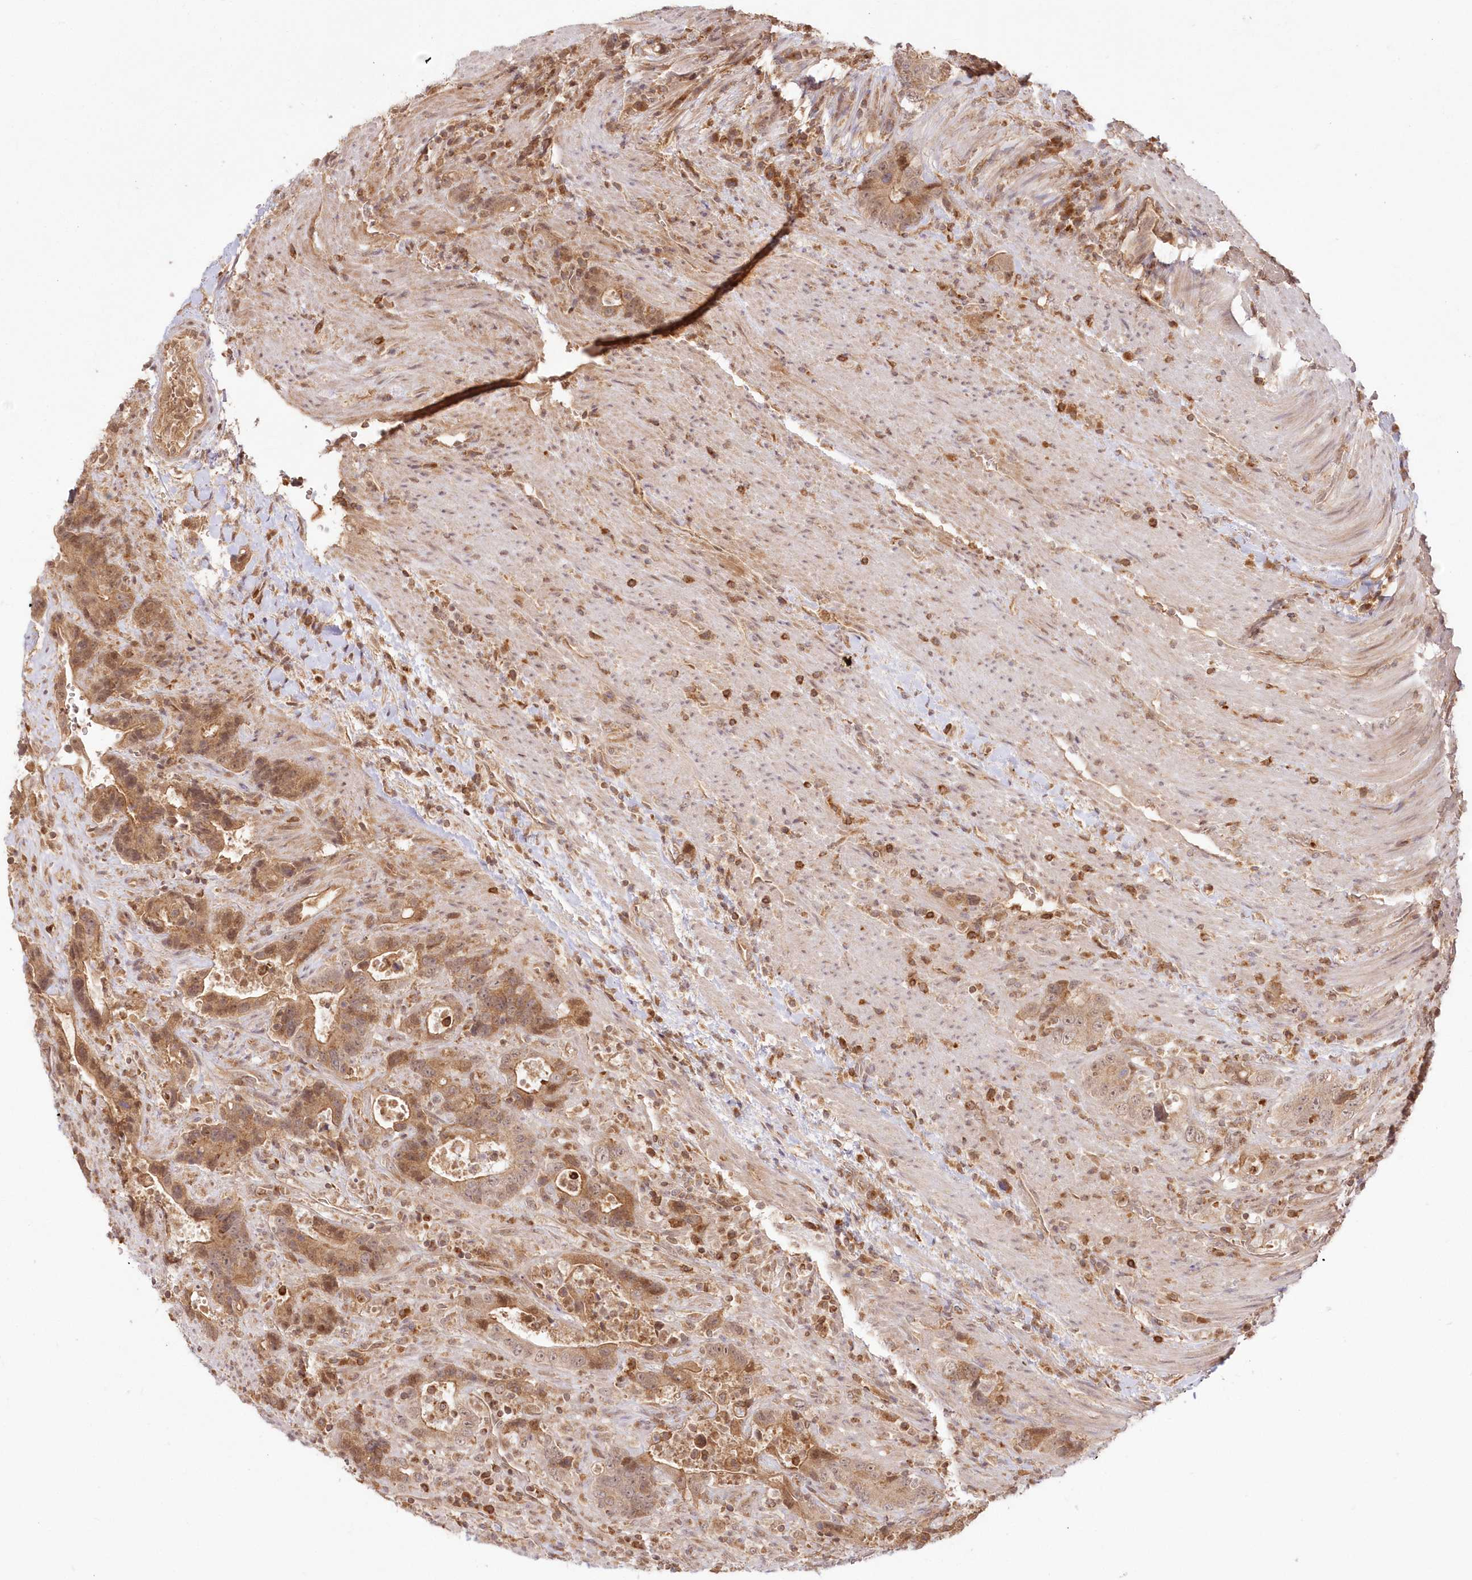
{"staining": {"intensity": "moderate", "quantity": ">75%", "location": "cytoplasmic/membranous"}, "tissue": "colorectal cancer", "cell_type": "Tumor cells", "image_type": "cancer", "snomed": [{"axis": "morphology", "description": "Adenocarcinoma, NOS"}, {"axis": "topography", "description": "Colon"}], "caption": "Protein expression analysis of human colorectal cancer reveals moderate cytoplasmic/membranous positivity in approximately >75% of tumor cells. (Brightfield microscopy of DAB IHC at high magnification).", "gene": "MTMR3", "patient": {"sex": "female", "age": 75}}